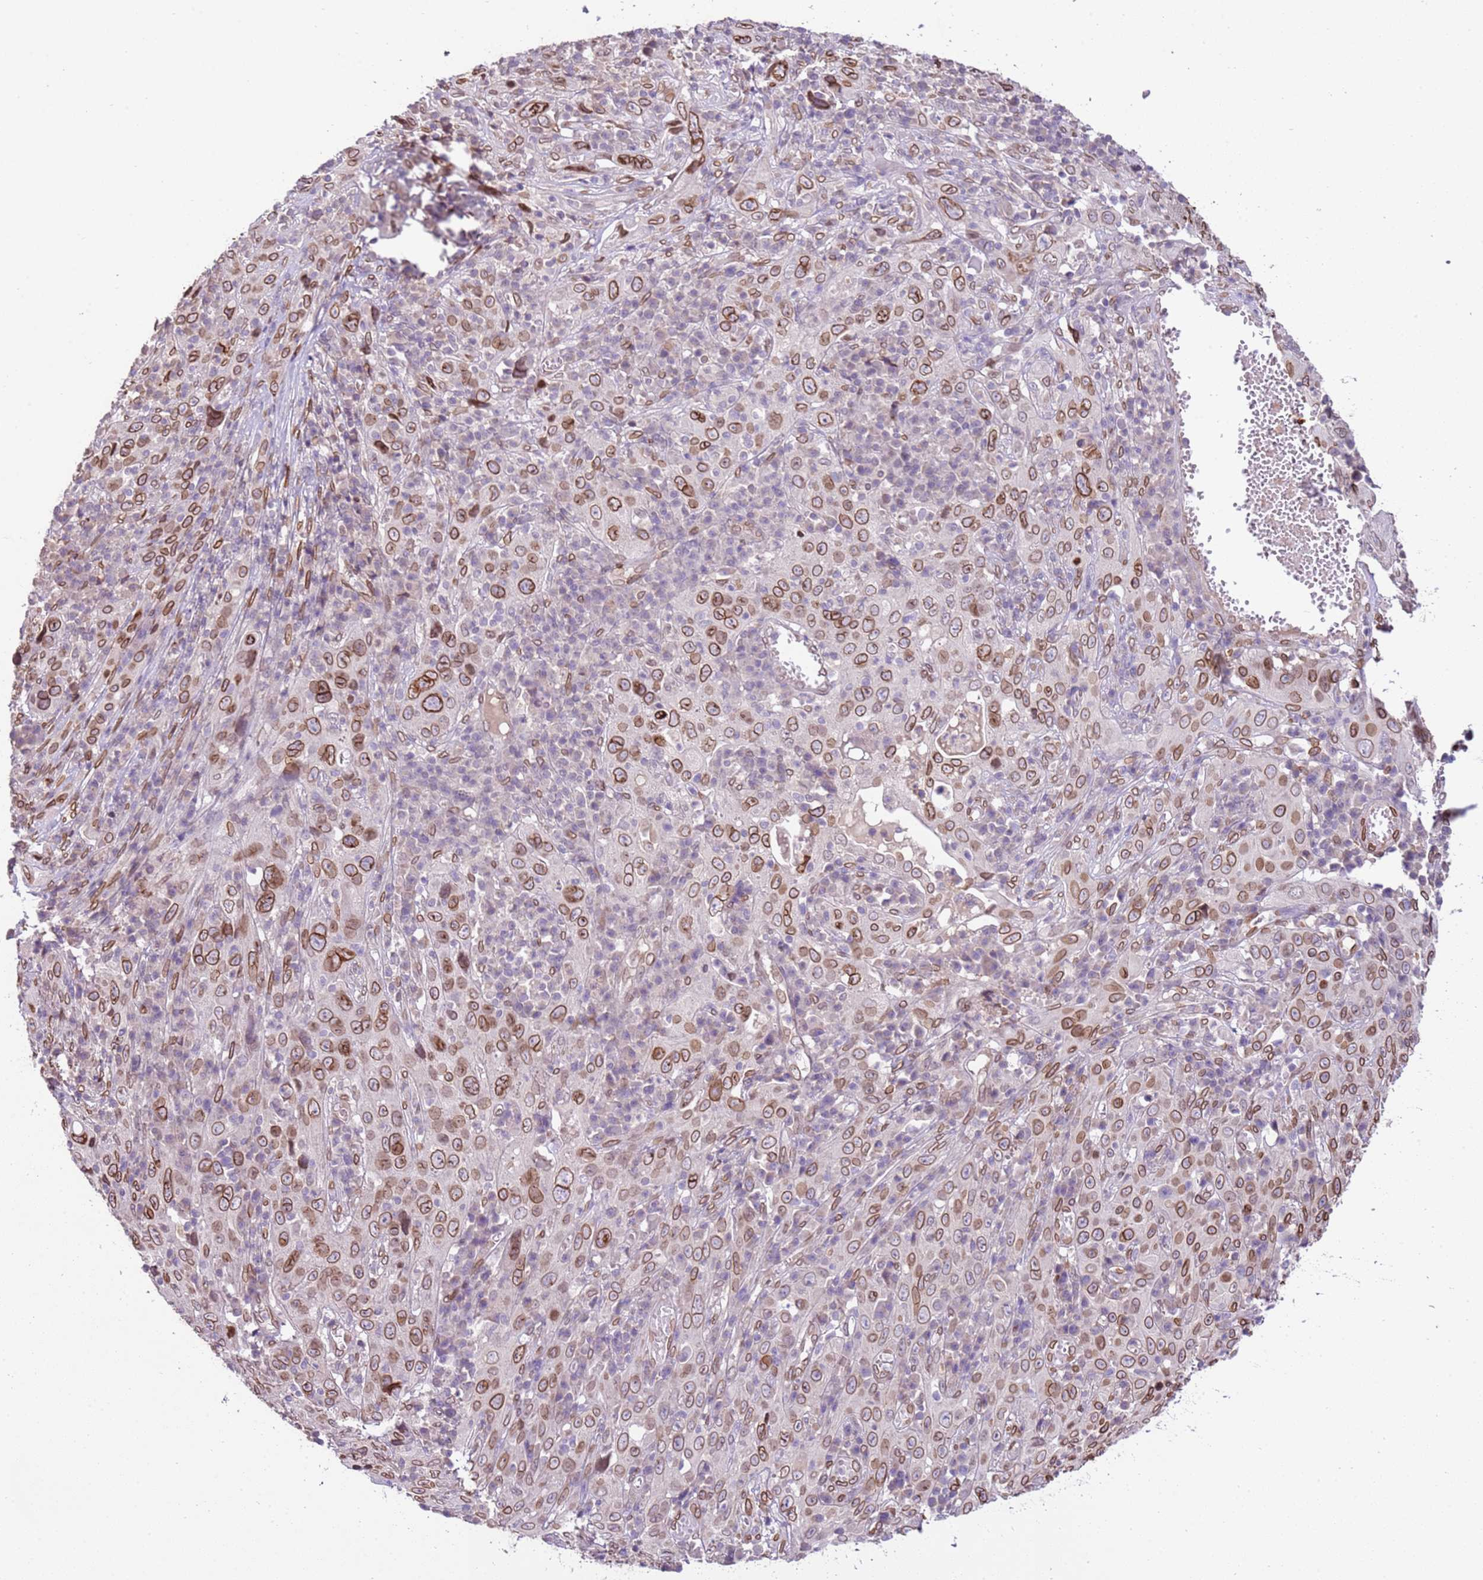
{"staining": {"intensity": "strong", "quantity": ">75%", "location": "cytoplasmic/membranous,nuclear"}, "tissue": "cervical cancer", "cell_type": "Tumor cells", "image_type": "cancer", "snomed": [{"axis": "morphology", "description": "Squamous cell carcinoma, NOS"}, {"axis": "topography", "description": "Cervix"}], "caption": "Immunohistochemical staining of human cervical cancer (squamous cell carcinoma) reveals strong cytoplasmic/membranous and nuclear protein expression in about >75% of tumor cells. (brown staining indicates protein expression, while blue staining denotes nuclei).", "gene": "TMEM47", "patient": {"sex": "female", "age": 46}}